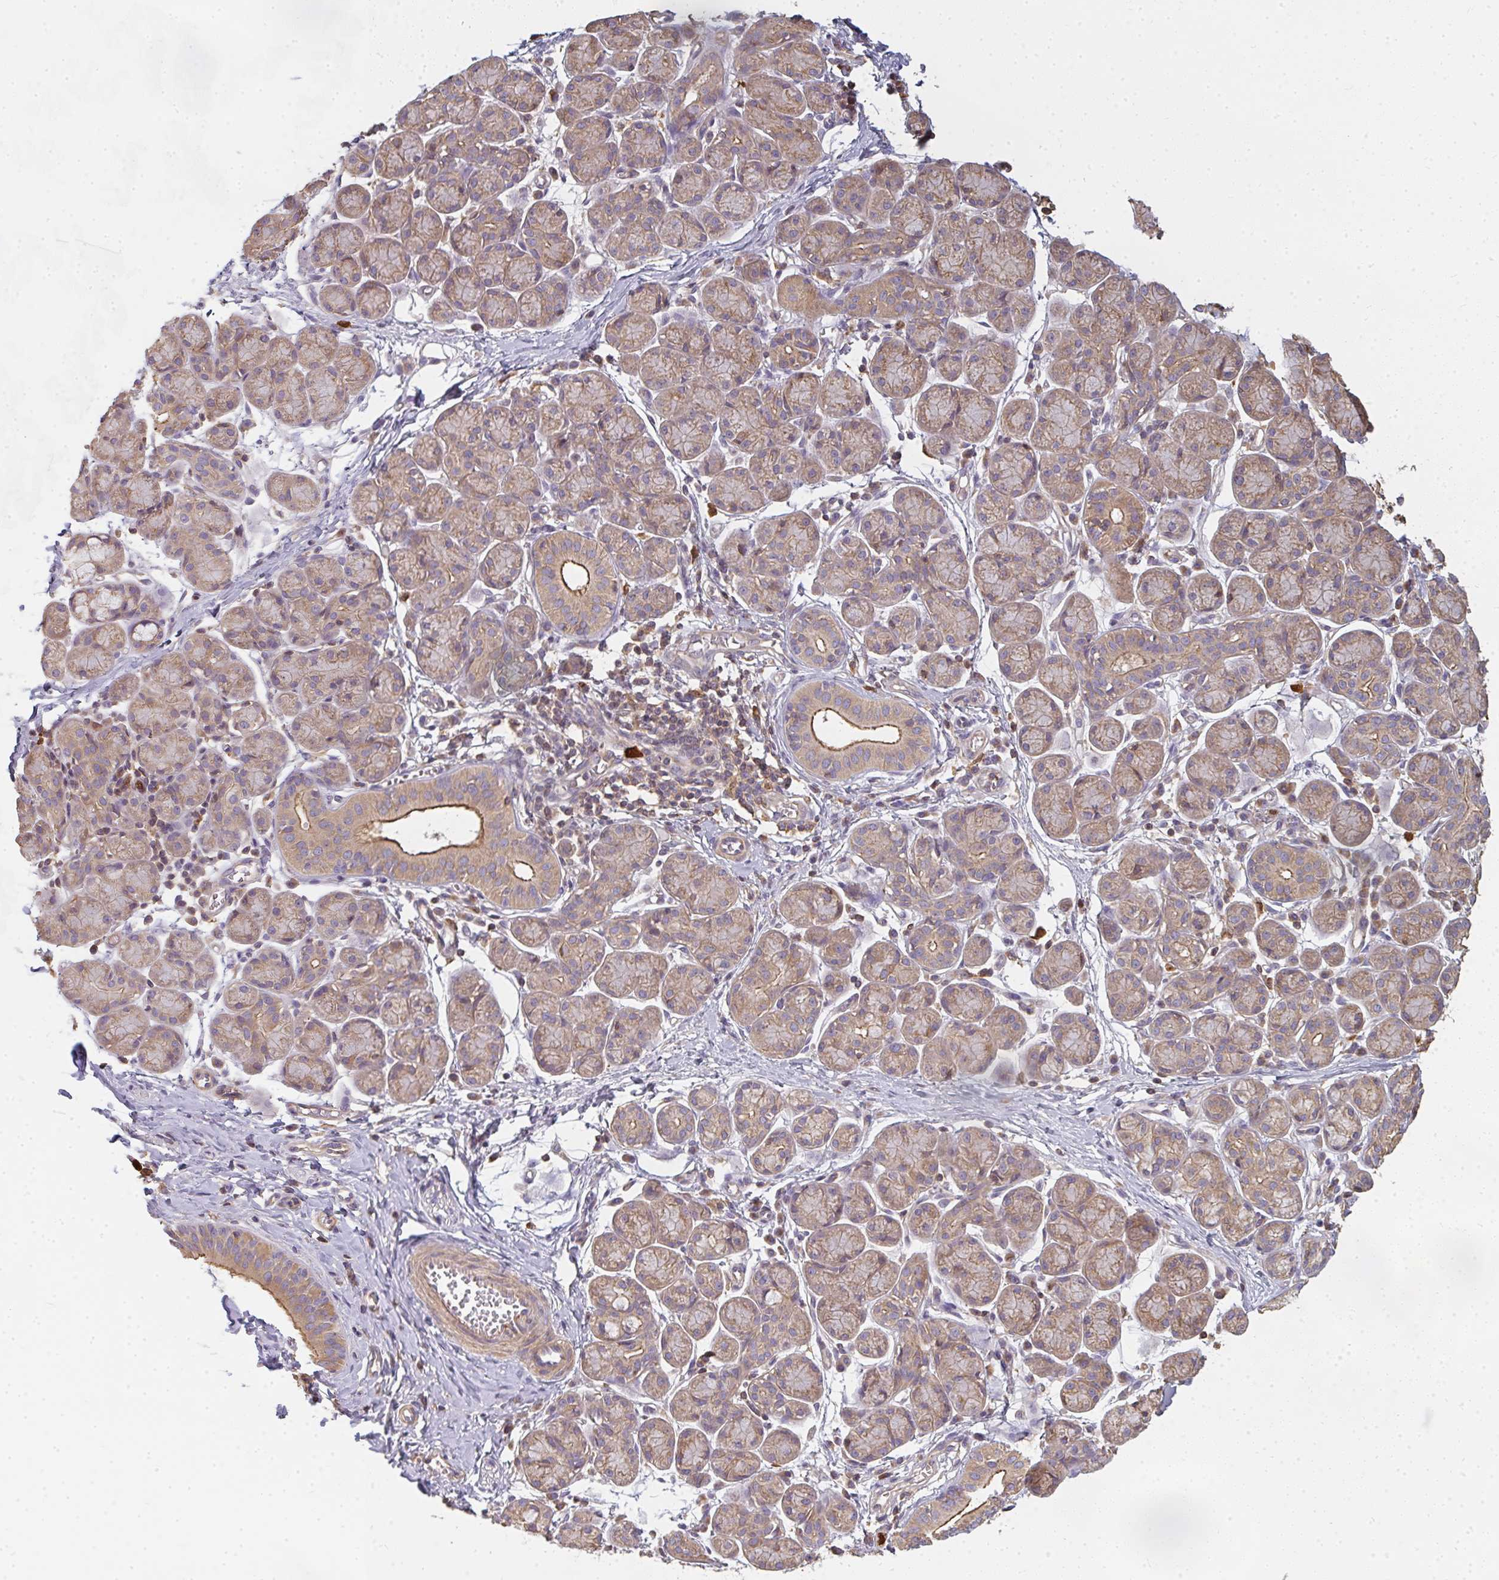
{"staining": {"intensity": "moderate", "quantity": "25%-75%", "location": "cytoplasmic/membranous"}, "tissue": "salivary gland", "cell_type": "Glandular cells", "image_type": "normal", "snomed": [{"axis": "morphology", "description": "Normal tissue, NOS"}, {"axis": "morphology", "description": "Inflammation, NOS"}, {"axis": "topography", "description": "Lymph node"}, {"axis": "topography", "description": "Salivary gland"}], "caption": "A histopathology image showing moderate cytoplasmic/membranous expression in about 25%-75% of glandular cells in unremarkable salivary gland, as visualized by brown immunohistochemical staining.", "gene": "CNTRL", "patient": {"sex": "male", "age": 3}}